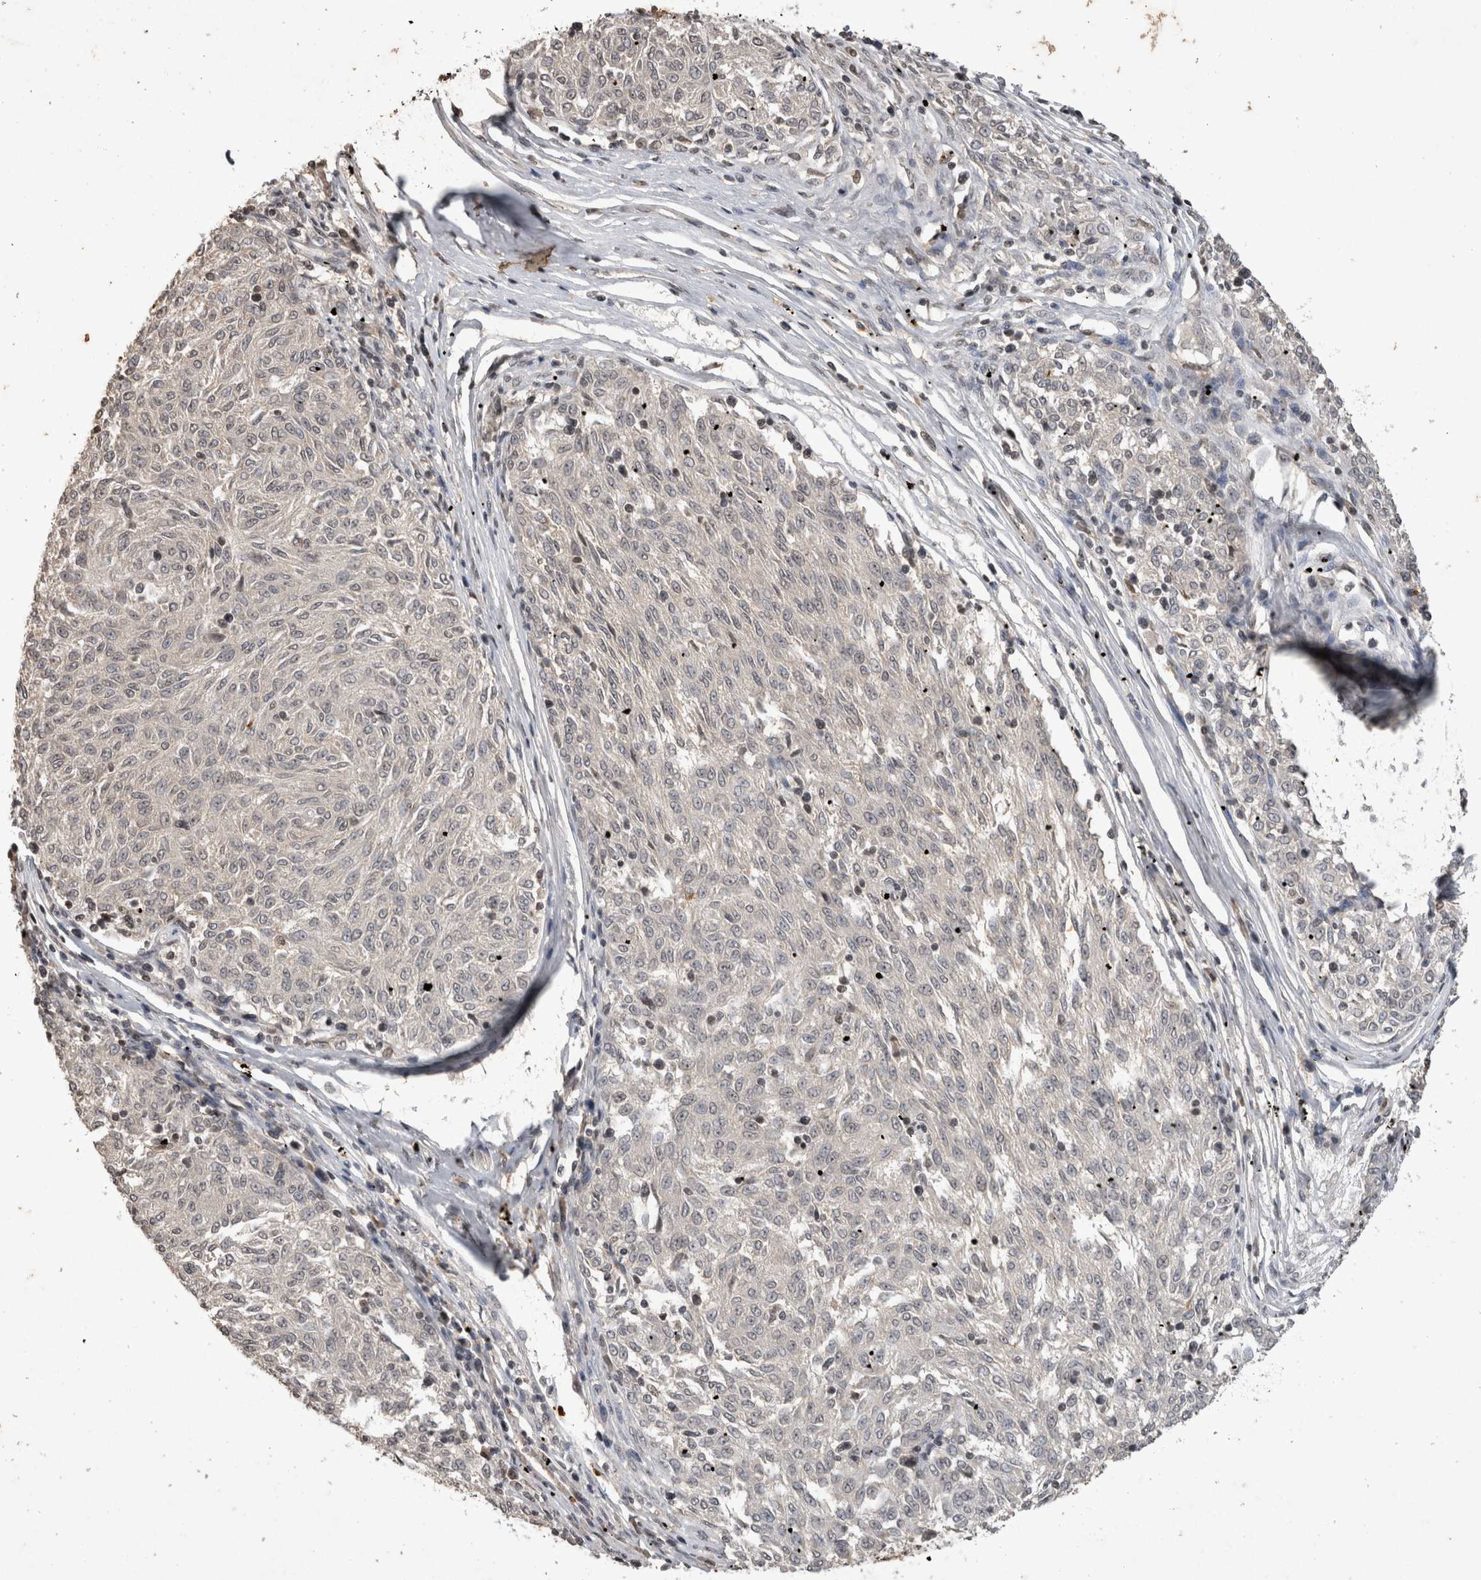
{"staining": {"intensity": "negative", "quantity": "none", "location": "none"}, "tissue": "melanoma", "cell_type": "Tumor cells", "image_type": "cancer", "snomed": [{"axis": "morphology", "description": "Malignant melanoma, NOS"}, {"axis": "topography", "description": "Skin"}], "caption": "There is no significant staining in tumor cells of malignant melanoma. (IHC, brightfield microscopy, high magnification).", "gene": "HRK", "patient": {"sex": "female", "age": 72}}